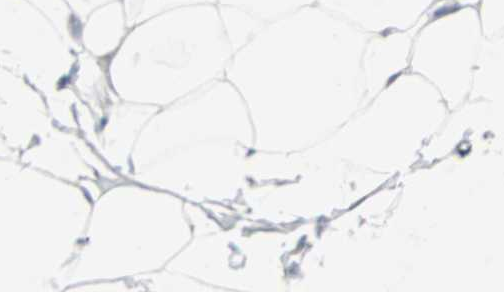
{"staining": {"intensity": "negative", "quantity": "none", "location": "none"}, "tissue": "adipose tissue", "cell_type": "Adipocytes", "image_type": "normal", "snomed": [{"axis": "morphology", "description": "Normal tissue, NOS"}, {"axis": "topography", "description": "Soft tissue"}], "caption": "Protein analysis of unremarkable adipose tissue reveals no significant positivity in adipocytes. (Brightfield microscopy of DAB IHC at high magnification).", "gene": "CASP3", "patient": {"sex": "male", "age": 26}}